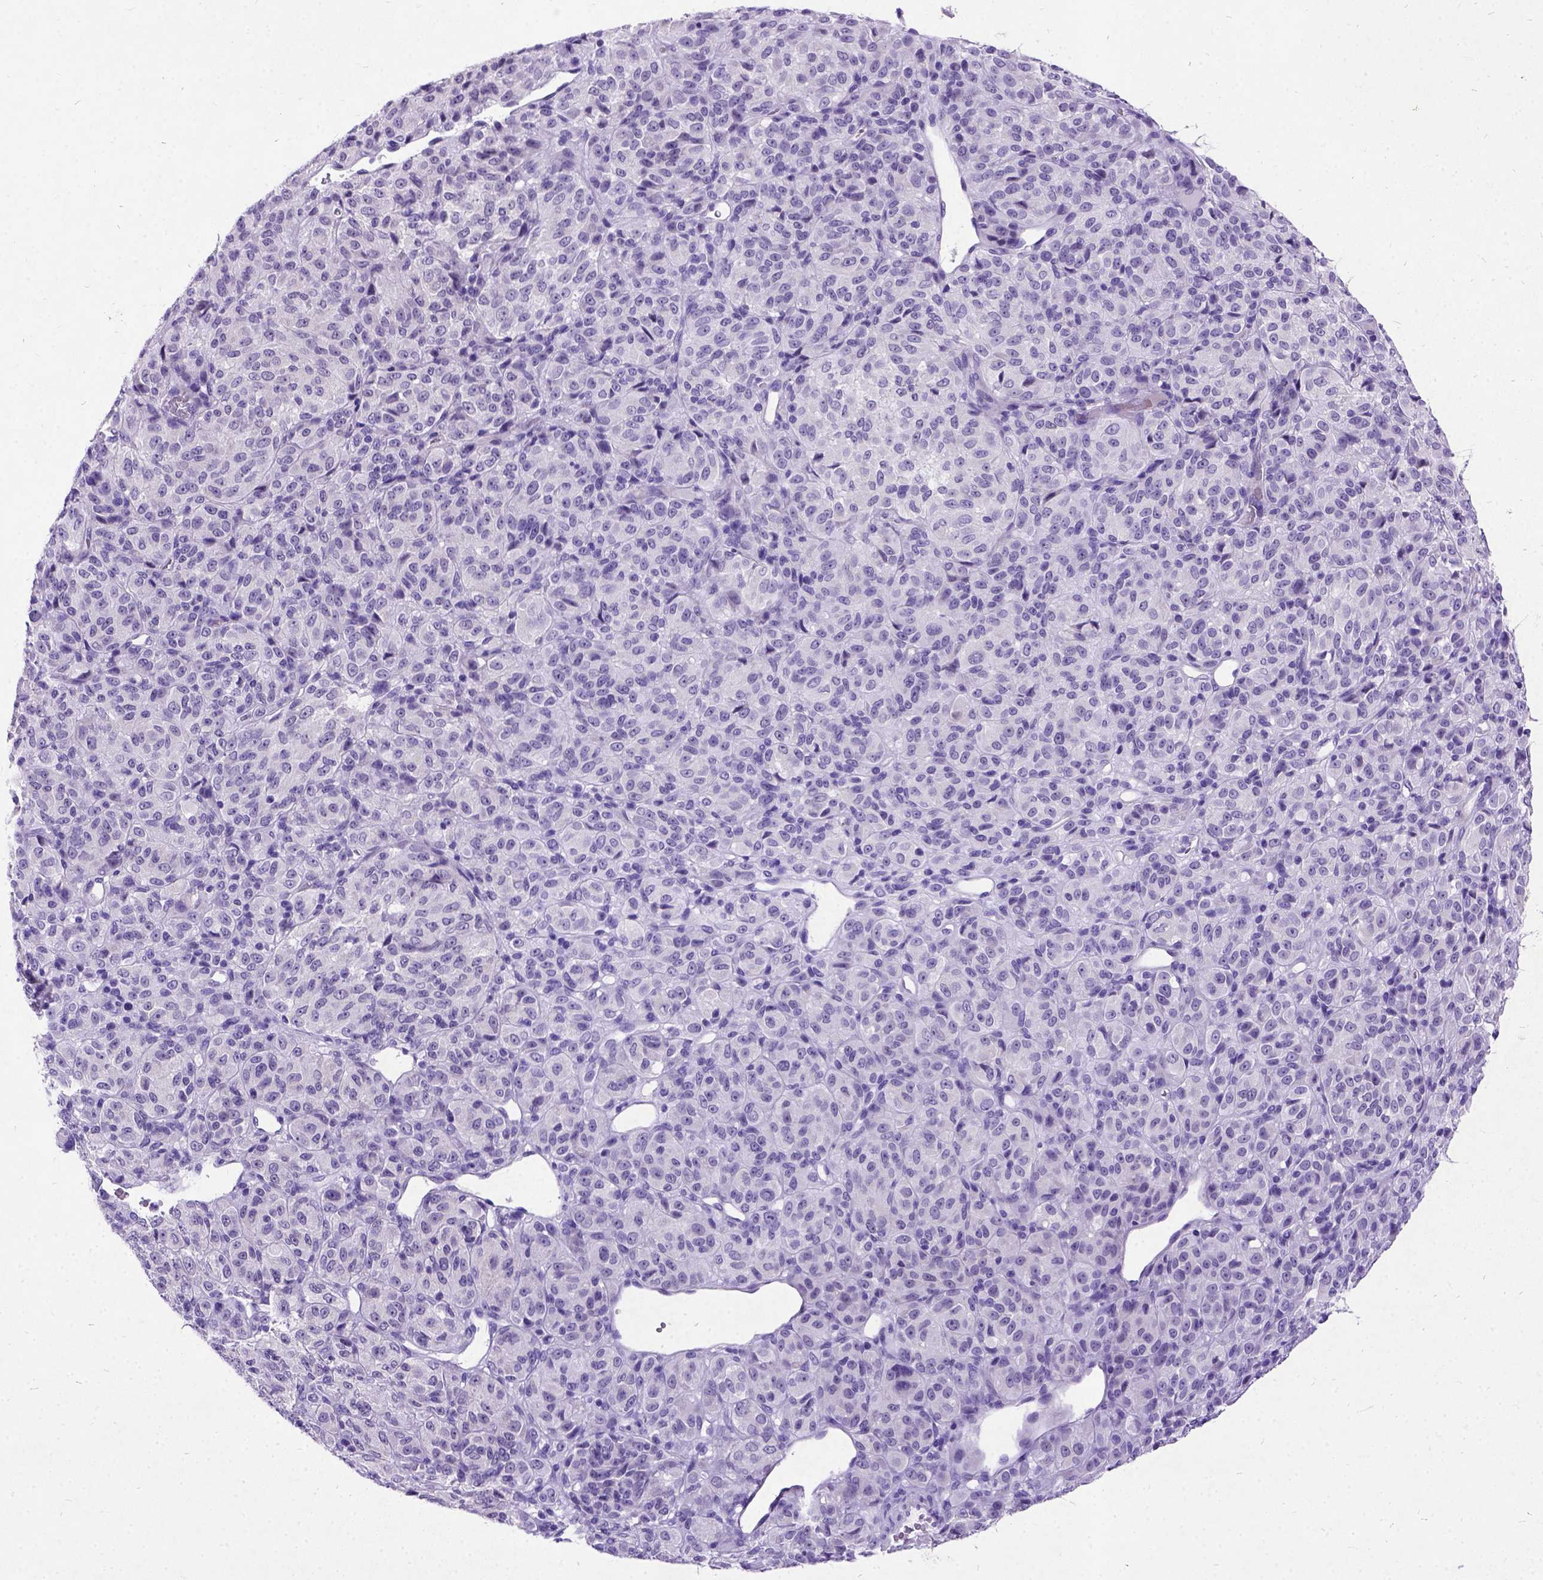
{"staining": {"intensity": "negative", "quantity": "none", "location": "none"}, "tissue": "melanoma", "cell_type": "Tumor cells", "image_type": "cancer", "snomed": [{"axis": "morphology", "description": "Malignant melanoma, Metastatic site"}, {"axis": "topography", "description": "Brain"}], "caption": "There is no significant positivity in tumor cells of malignant melanoma (metastatic site).", "gene": "NEUROD4", "patient": {"sex": "female", "age": 56}}